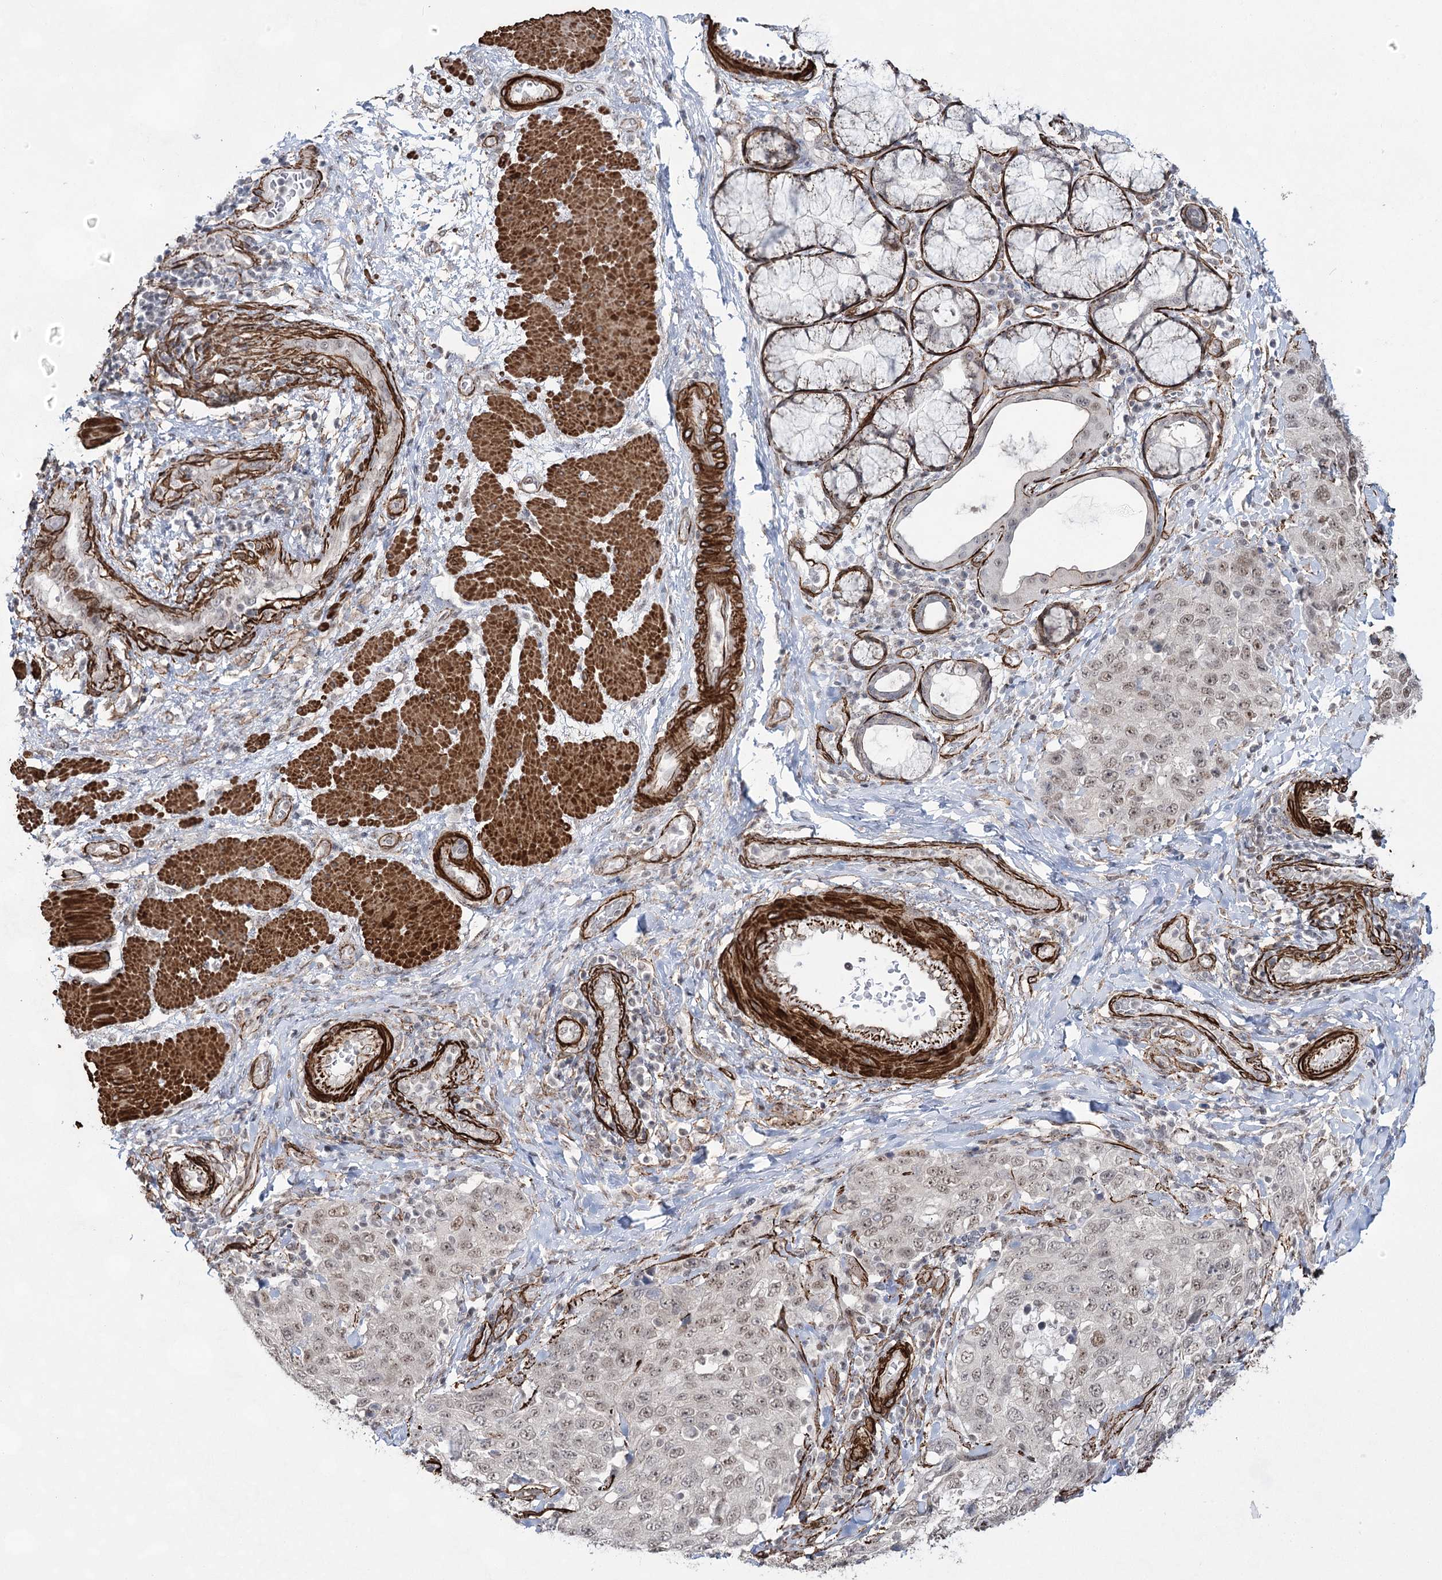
{"staining": {"intensity": "weak", "quantity": "25%-75%", "location": "nuclear"}, "tissue": "stomach cancer", "cell_type": "Tumor cells", "image_type": "cancer", "snomed": [{"axis": "morphology", "description": "Adenocarcinoma, NOS"}, {"axis": "topography", "description": "Stomach"}], "caption": "IHC image of neoplastic tissue: human stomach adenocarcinoma stained using immunohistochemistry (IHC) displays low levels of weak protein expression localized specifically in the nuclear of tumor cells, appearing as a nuclear brown color.", "gene": "CWF19L1", "patient": {"sex": "male", "age": 48}}